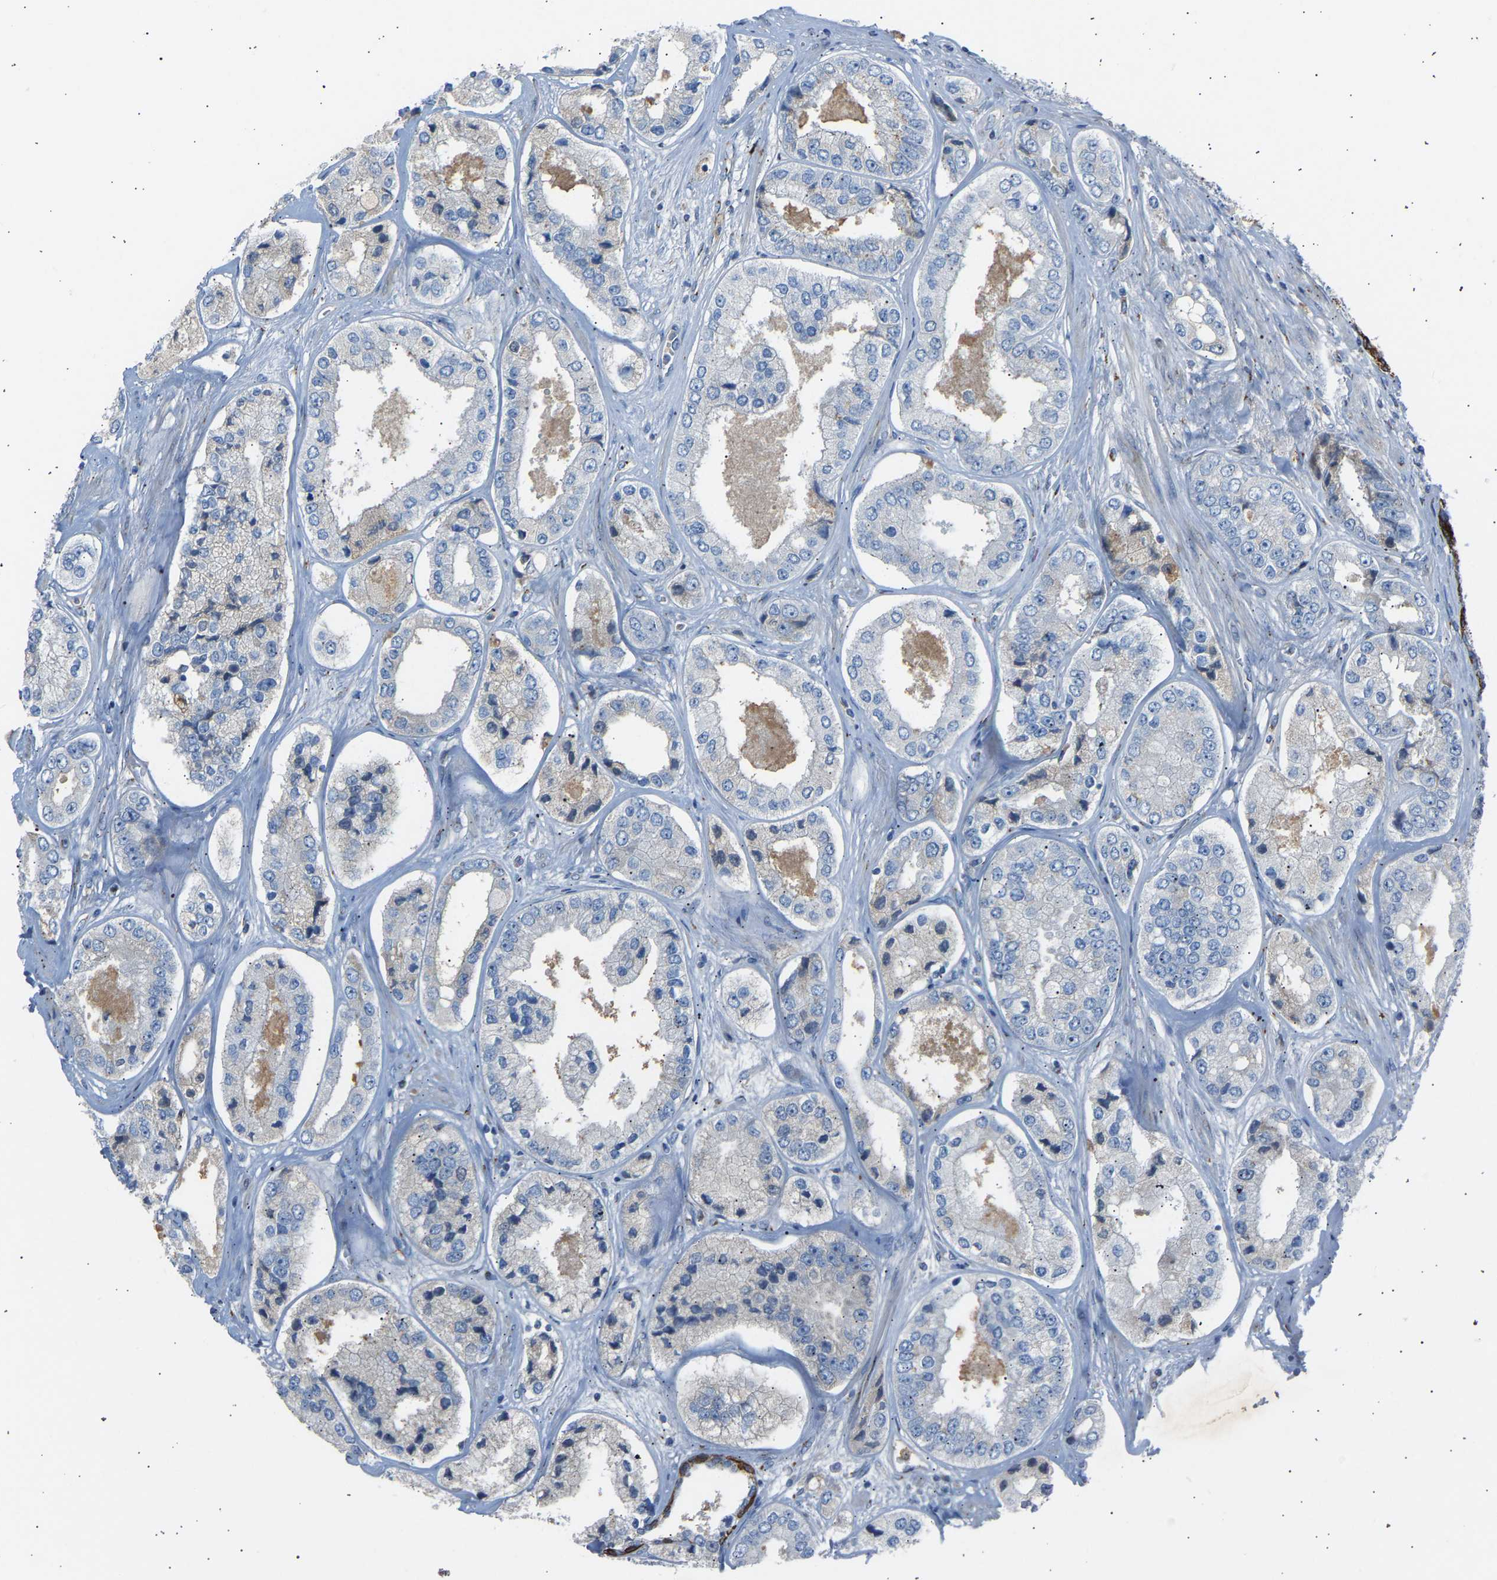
{"staining": {"intensity": "negative", "quantity": "none", "location": "none"}, "tissue": "prostate cancer", "cell_type": "Tumor cells", "image_type": "cancer", "snomed": [{"axis": "morphology", "description": "Adenocarcinoma, High grade"}, {"axis": "topography", "description": "Prostate"}], "caption": "This is an immunohistochemistry (IHC) photomicrograph of prostate cancer (high-grade adenocarcinoma). There is no positivity in tumor cells.", "gene": "CYREN", "patient": {"sex": "male", "age": 61}}